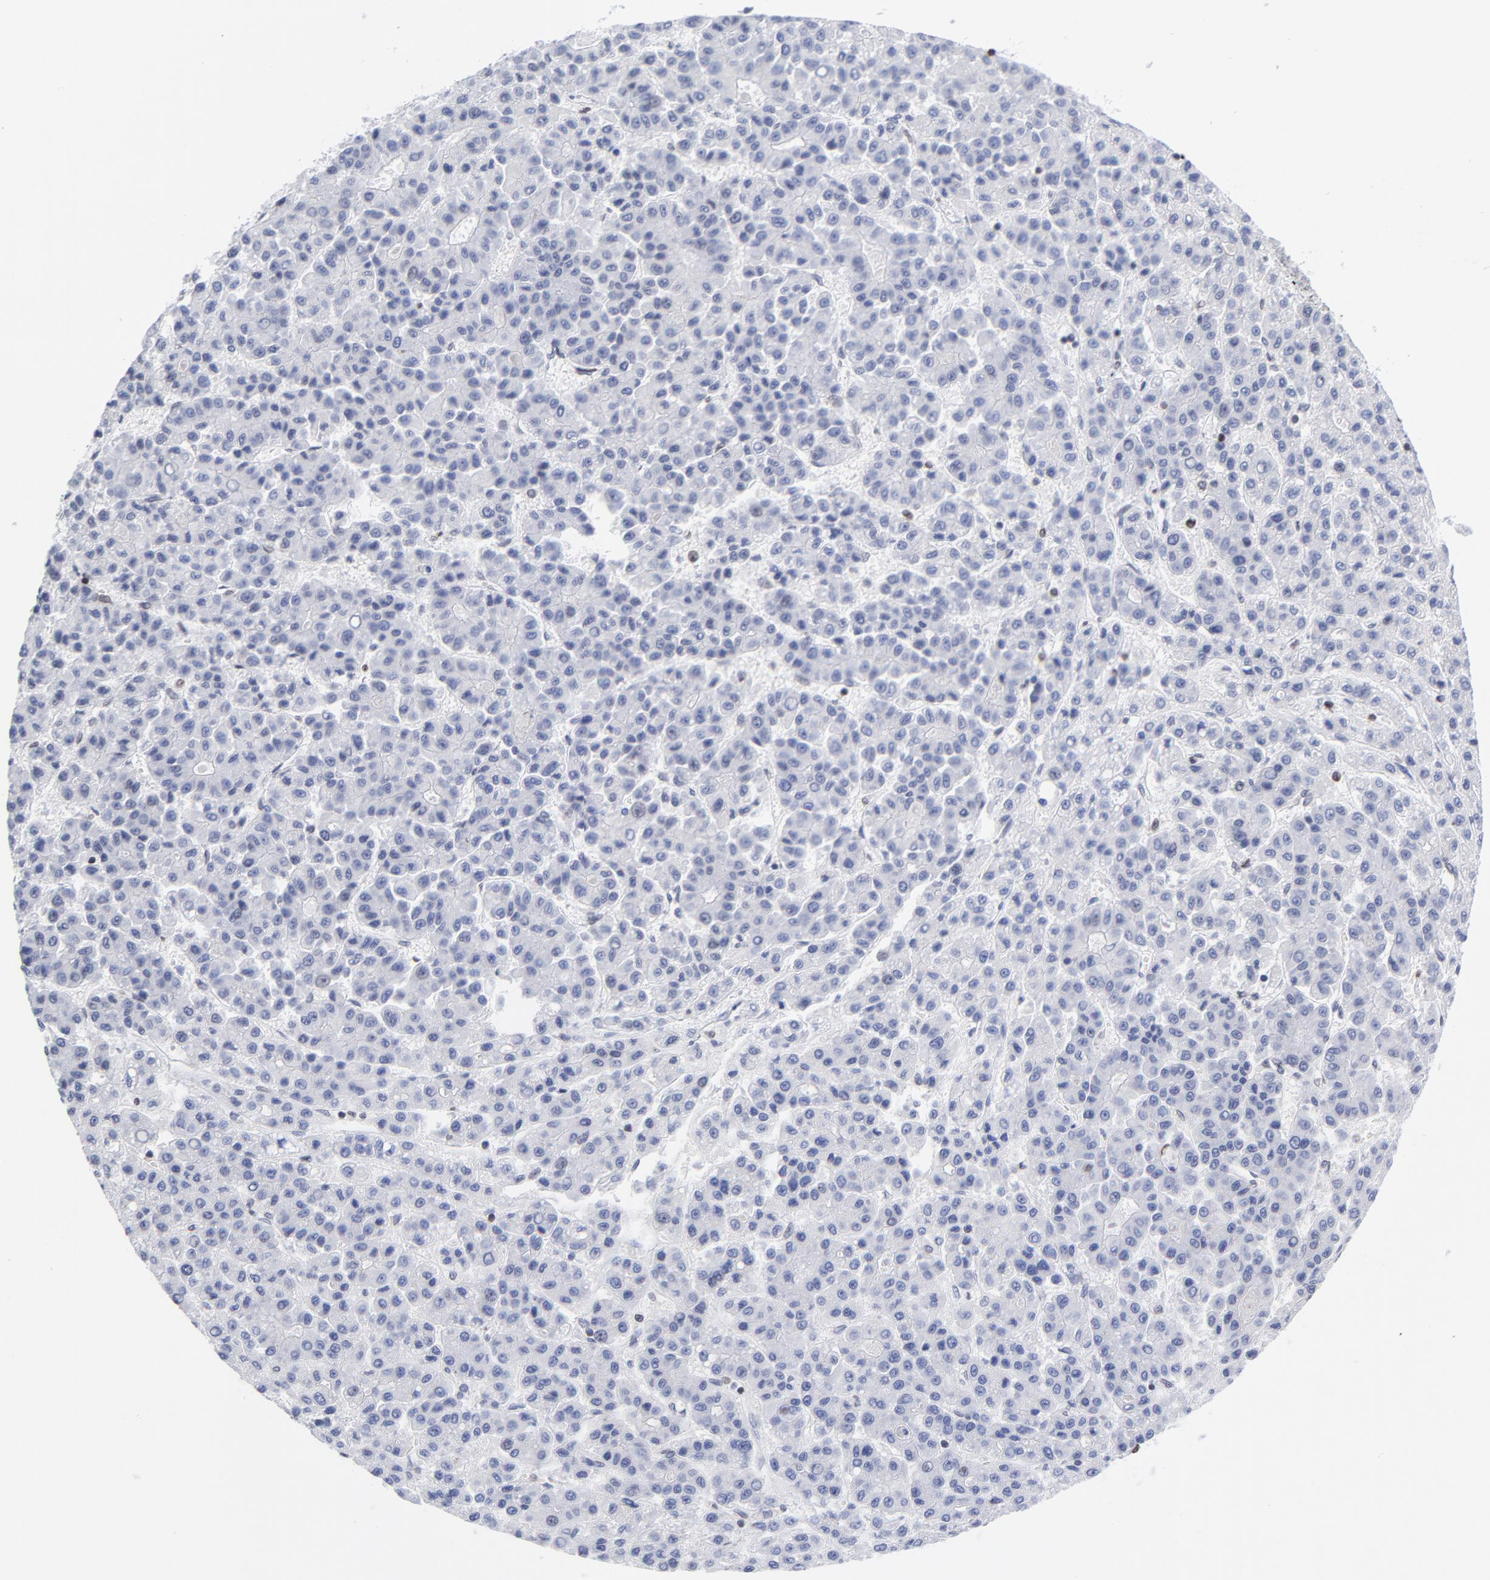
{"staining": {"intensity": "negative", "quantity": "none", "location": "none"}, "tissue": "liver cancer", "cell_type": "Tumor cells", "image_type": "cancer", "snomed": [{"axis": "morphology", "description": "Carcinoma, Hepatocellular, NOS"}, {"axis": "topography", "description": "Liver"}], "caption": "Tumor cells are negative for brown protein staining in liver cancer.", "gene": "THAP7", "patient": {"sex": "male", "age": 70}}